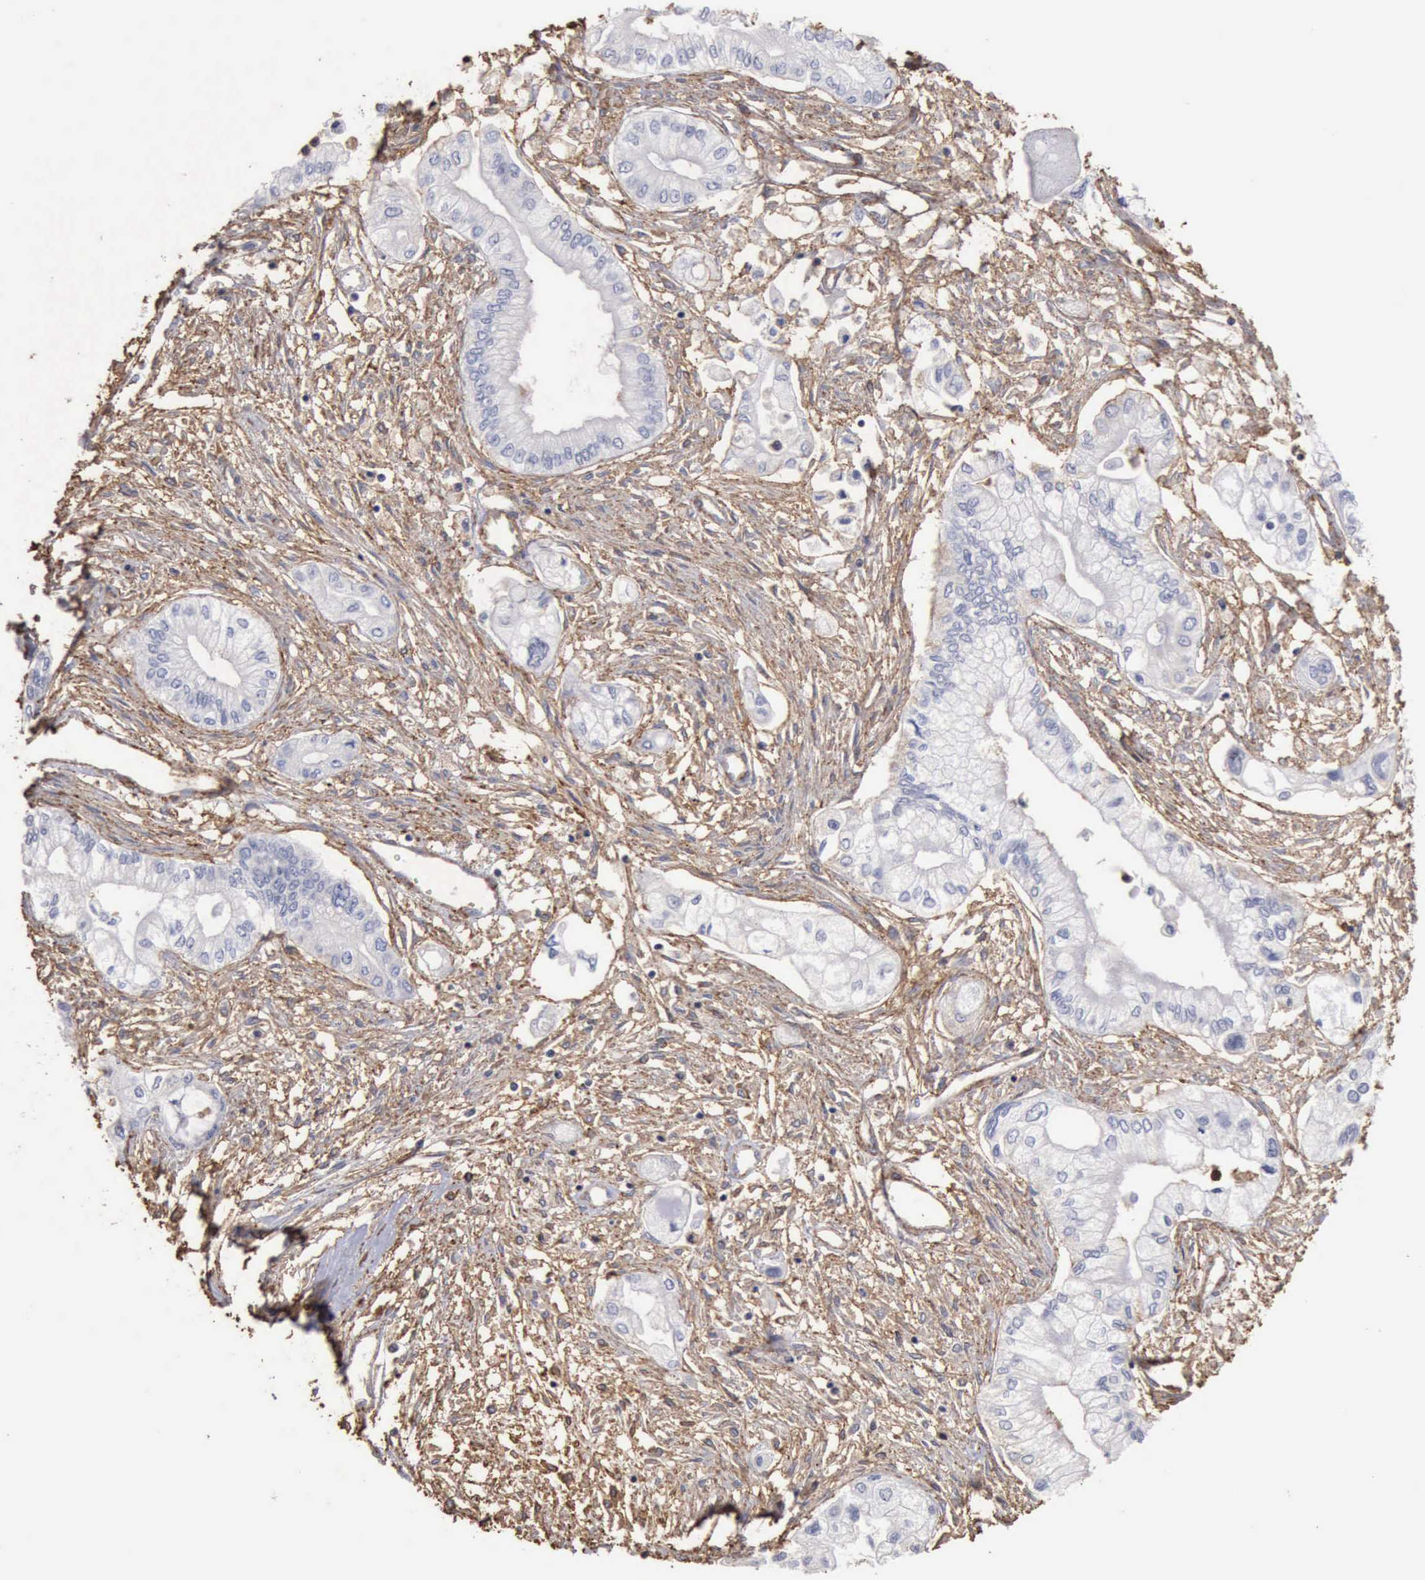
{"staining": {"intensity": "negative", "quantity": "none", "location": "none"}, "tissue": "pancreatic cancer", "cell_type": "Tumor cells", "image_type": "cancer", "snomed": [{"axis": "morphology", "description": "Adenocarcinoma, NOS"}, {"axis": "topography", "description": "Pancreas"}], "caption": "Histopathology image shows no protein expression in tumor cells of pancreatic cancer (adenocarcinoma) tissue.", "gene": "GPR101", "patient": {"sex": "male", "age": 79}}